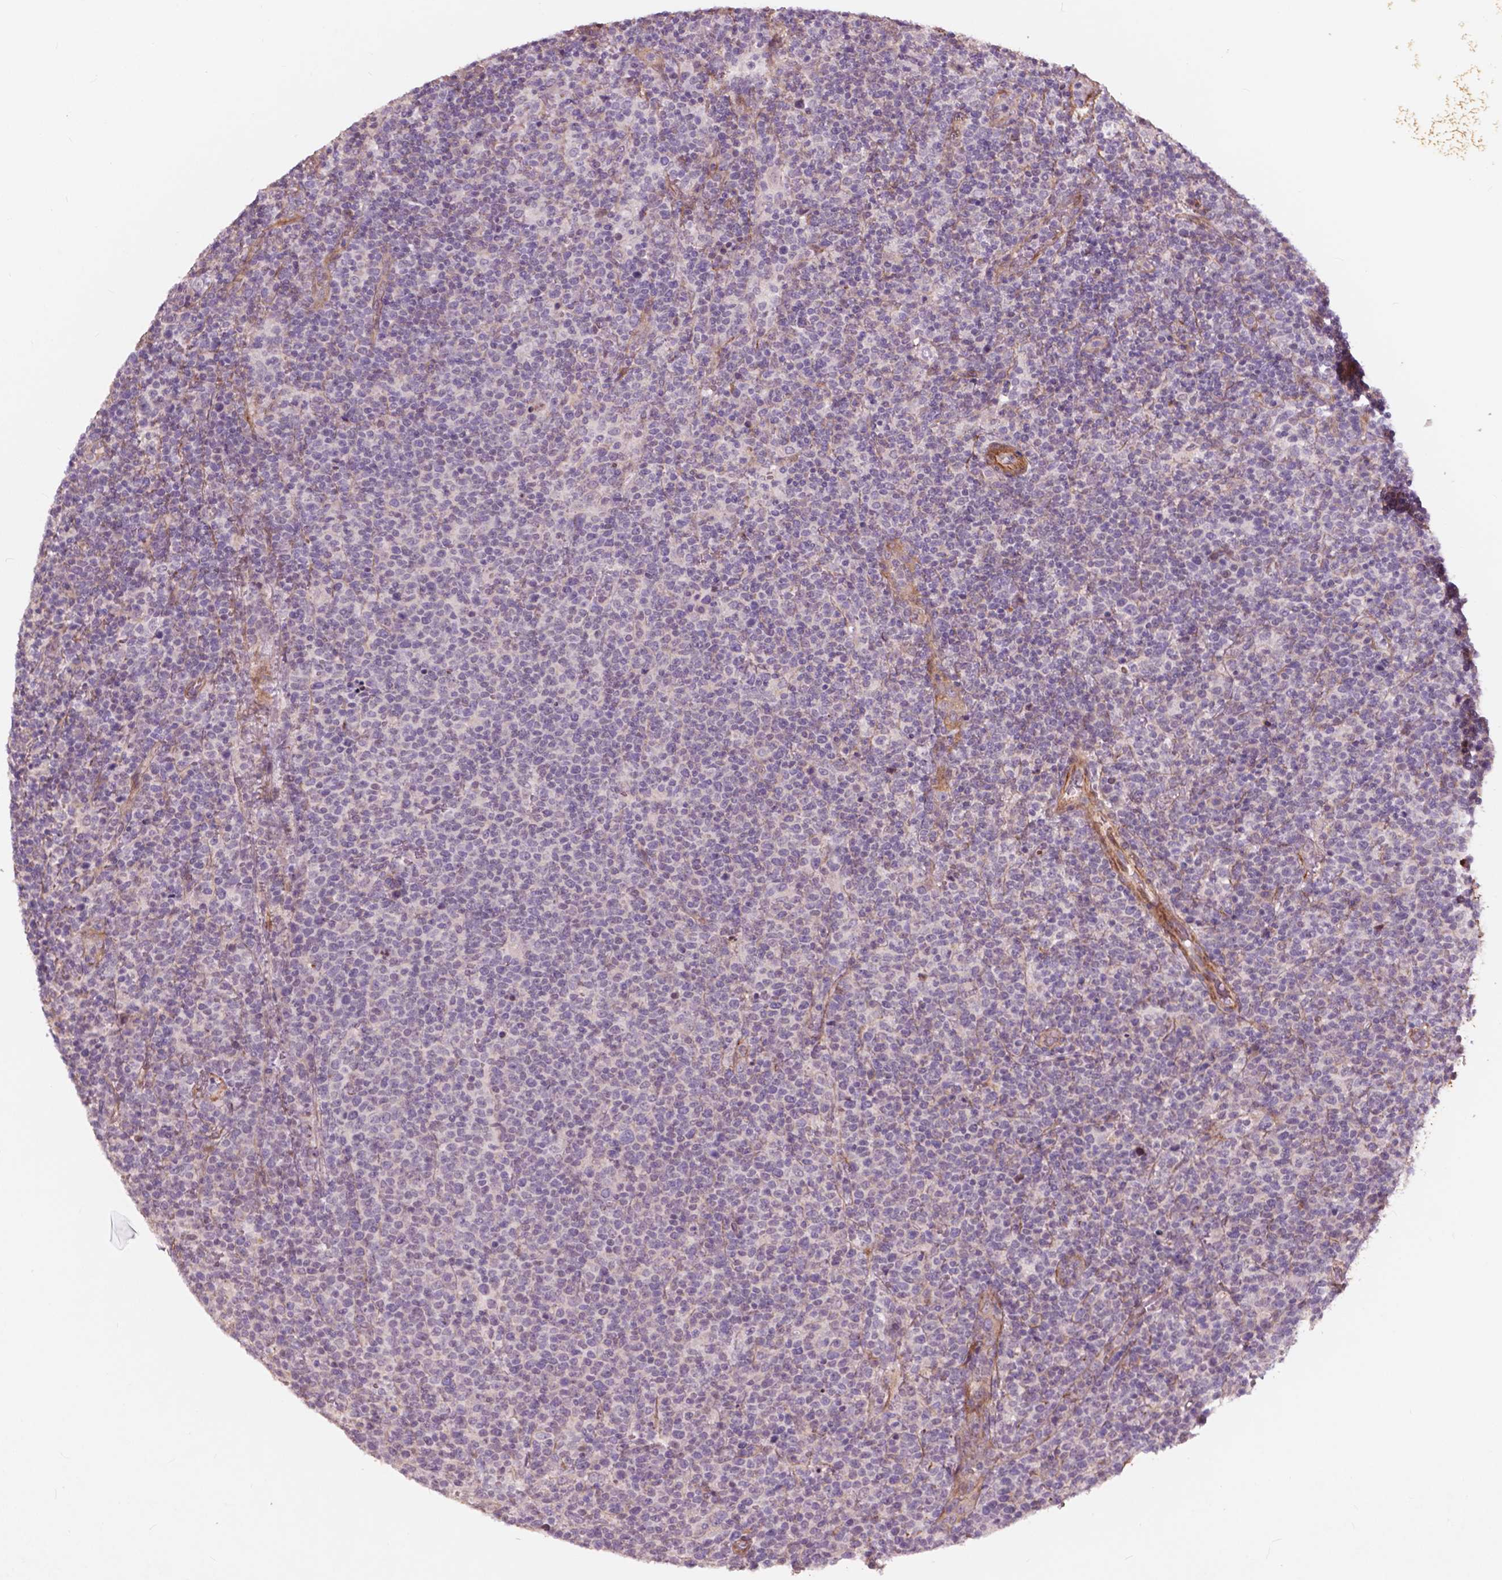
{"staining": {"intensity": "negative", "quantity": "none", "location": "none"}, "tissue": "lymphoma", "cell_type": "Tumor cells", "image_type": "cancer", "snomed": [{"axis": "morphology", "description": "Malignant lymphoma, non-Hodgkin's type, High grade"}, {"axis": "topography", "description": "Lymph node"}], "caption": "The micrograph shows no staining of tumor cells in lymphoma. Brightfield microscopy of immunohistochemistry stained with DAB (brown) and hematoxylin (blue), captured at high magnification.", "gene": "RFPL4B", "patient": {"sex": "male", "age": 61}}